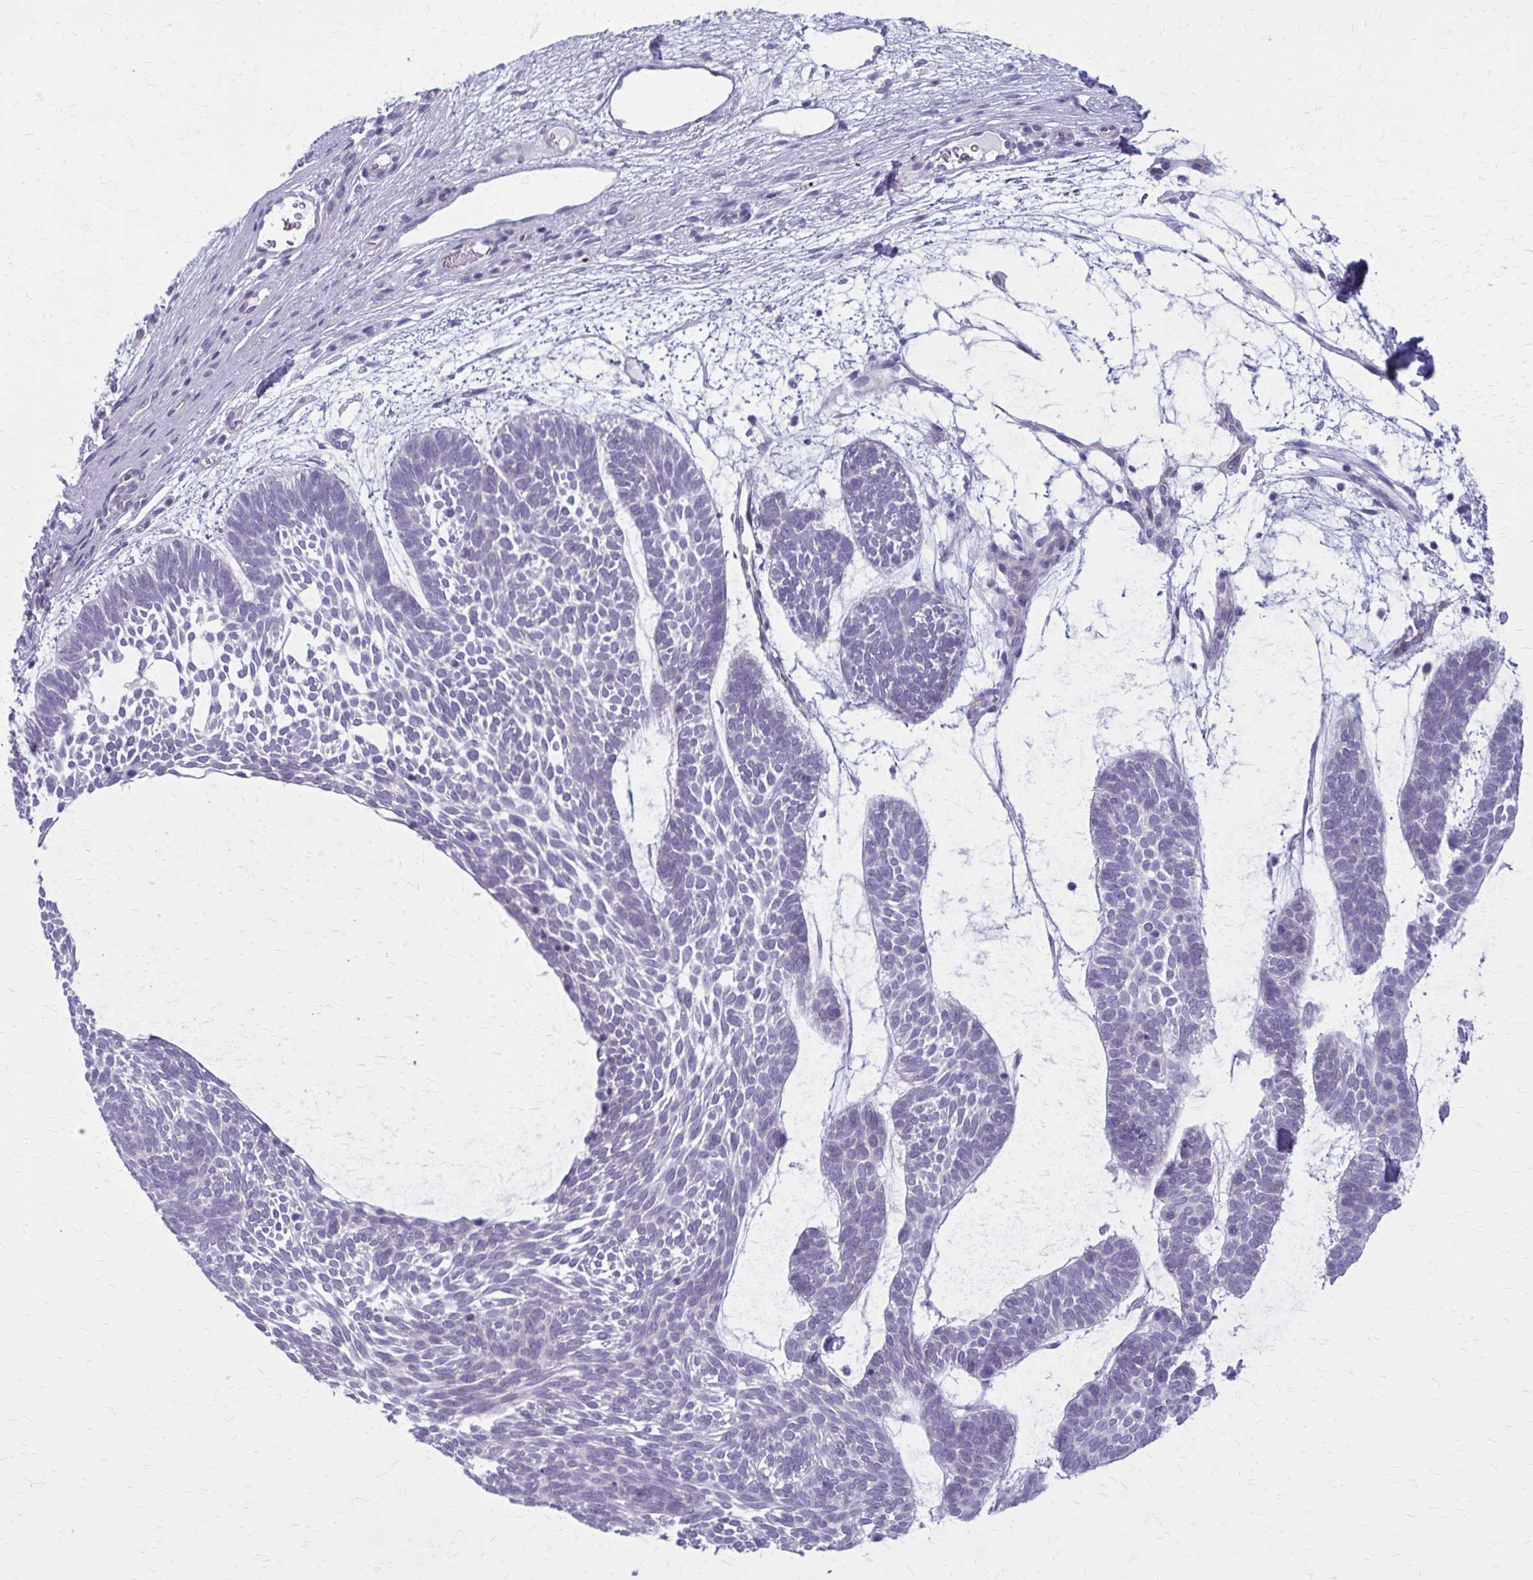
{"staining": {"intensity": "negative", "quantity": "none", "location": "none"}, "tissue": "skin cancer", "cell_type": "Tumor cells", "image_type": "cancer", "snomed": [{"axis": "morphology", "description": "Basal cell carcinoma"}, {"axis": "topography", "description": "Skin"}, {"axis": "topography", "description": "Skin of face"}], "caption": "Image shows no protein staining in tumor cells of skin cancer (basal cell carcinoma) tissue. (DAB (3,3'-diaminobenzidine) immunohistochemistry (IHC), high magnification).", "gene": "CASQ2", "patient": {"sex": "male", "age": 83}}